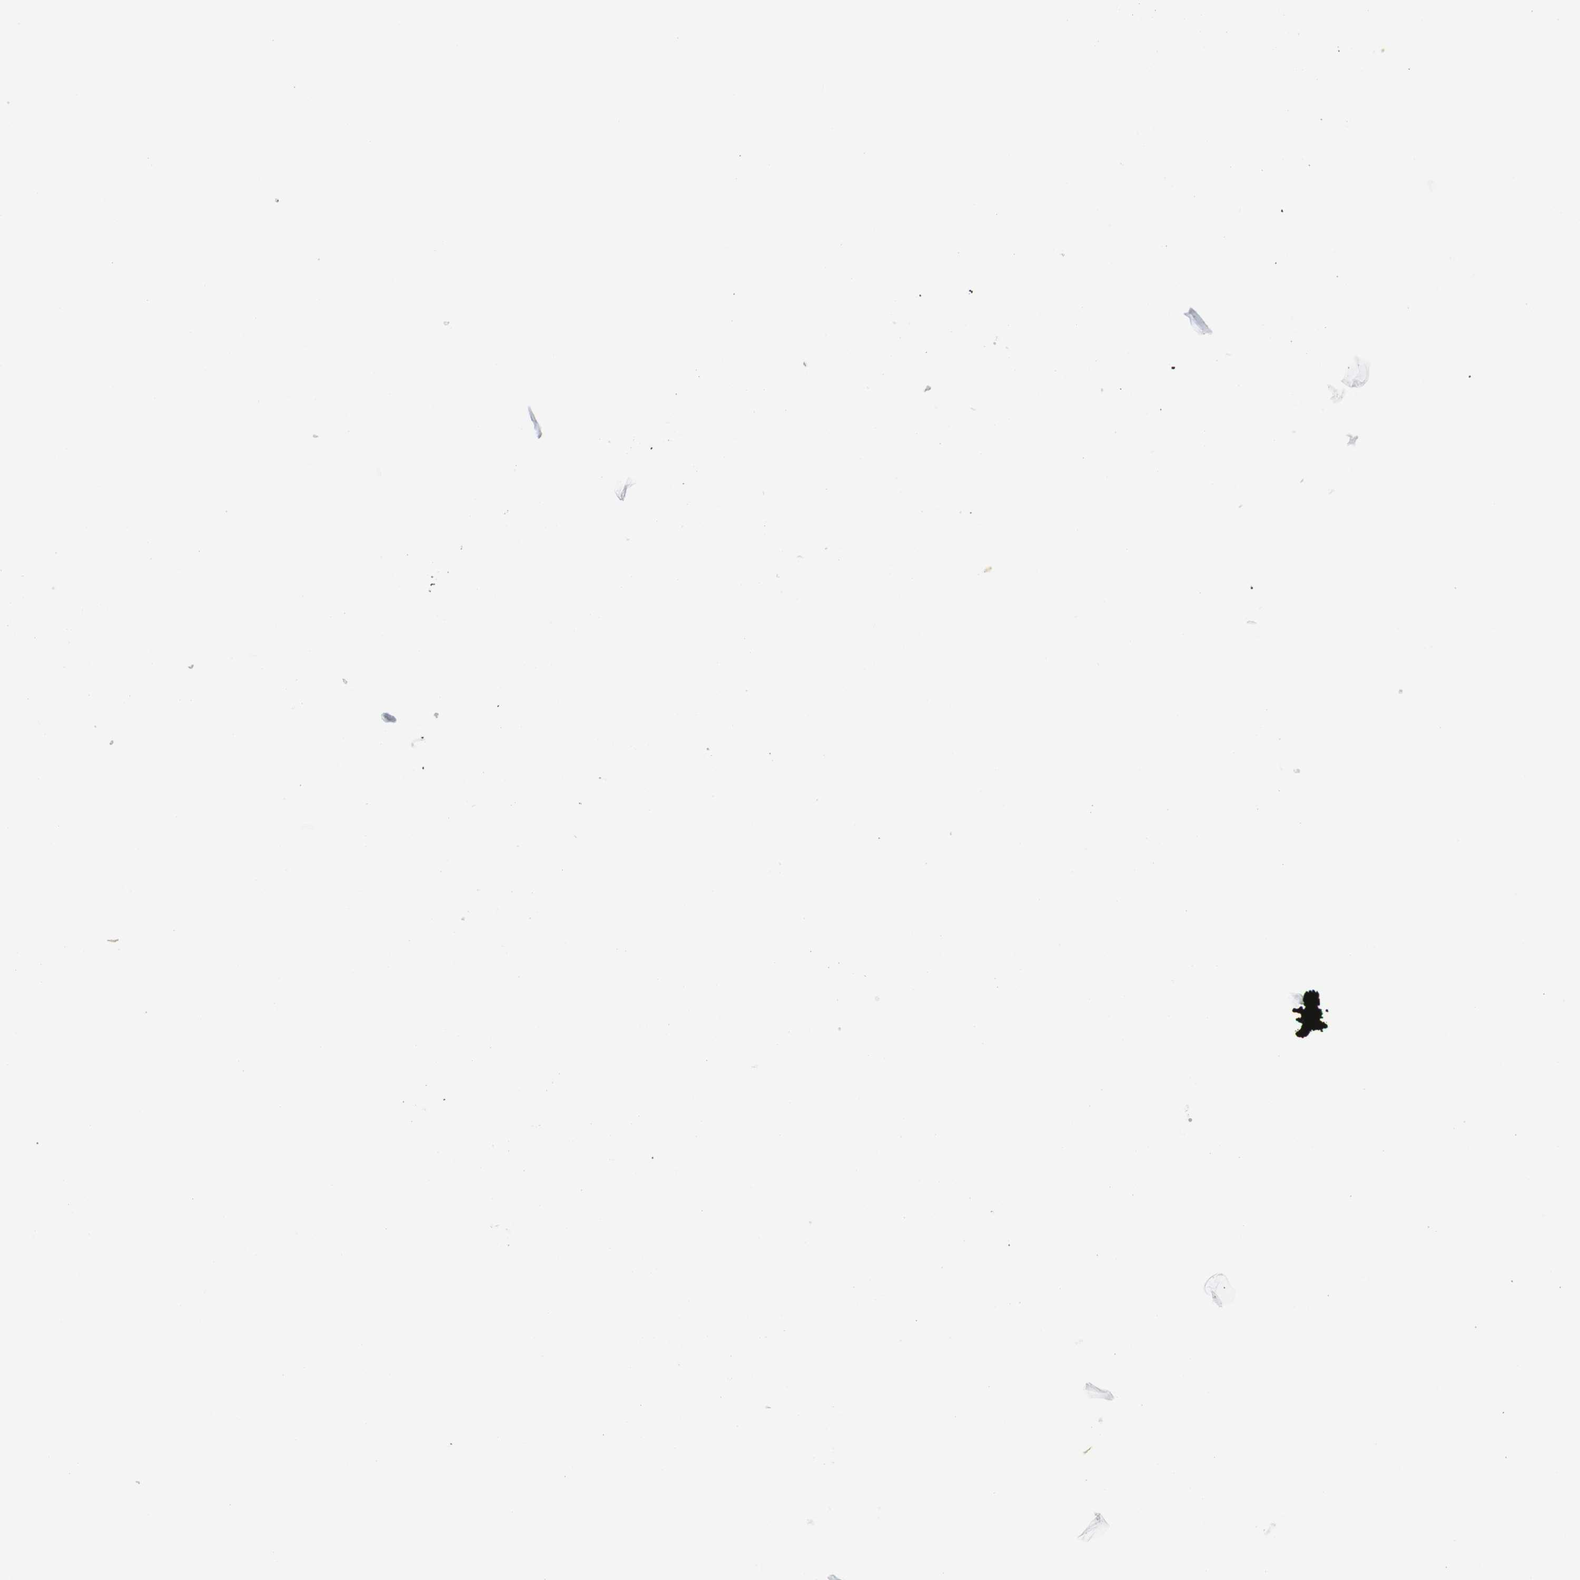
{"staining": {"intensity": "negative", "quantity": "none", "location": "none"}, "tissue": "adipose tissue", "cell_type": "Adipocytes", "image_type": "normal", "snomed": [{"axis": "morphology", "description": "Squamous cell carcinoma, NOS"}, {"axis": "topography", "description": "Skin"}], "caption": "IHC of benign adipose tissue displays no expression in adipocytes. (Stains: DAB IHC with hematoxylin counter stain, Microscopy: brightfield microscopy at high magnification).", "gene": "HRH2", "patient": {"sex": "male", "age": 83}}